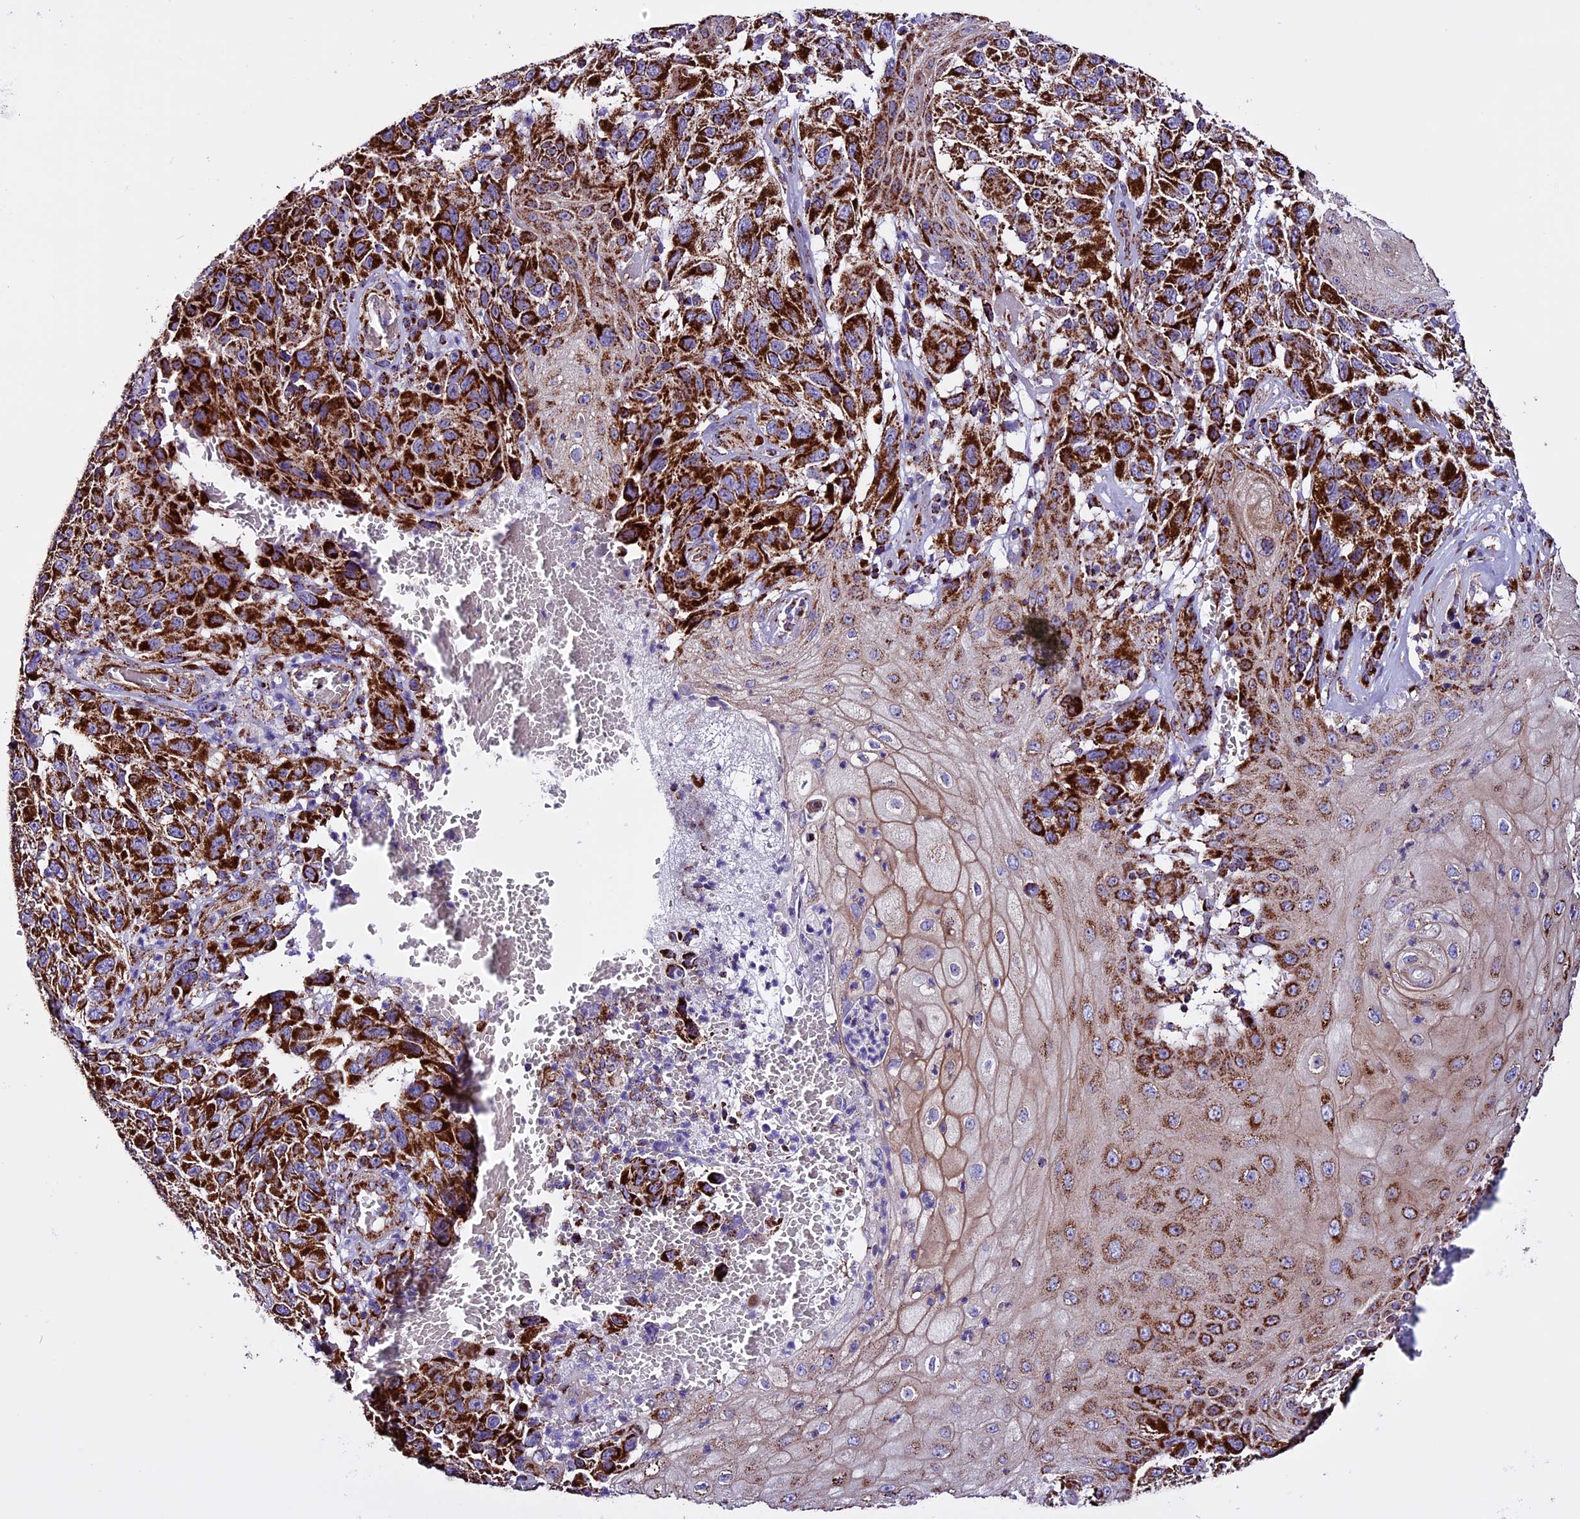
{"staining": {"intensity": "strong", "quantity": ">75%", "location": "cytoplasmic/membranous"}, "tissue": "melanoma", "cell_type": "Tumor cells", "image_type": "cancer", "snomed": [{"axis": "morphology", "description": "Normal tissue, NOS"}, {"axis": "morphology", "description": "Malignant melanoma, NOS"}, {"axis": "topography", "description": "Skin"}], "caption": "The photomicrograph reveals immunohistochemical staining of malignant melanoma. There is strong cytoplasmic/membranous positivity is seen in approximately >75% of tumor cells. (Stains: DAB (3,3'-diaminobenzidine) in brown, nuclei in blue, Microscopy: brightfield microscopy at high magnification).", "gene": "CX3CL1", "patient": {"sex": "female", "age": 96}}